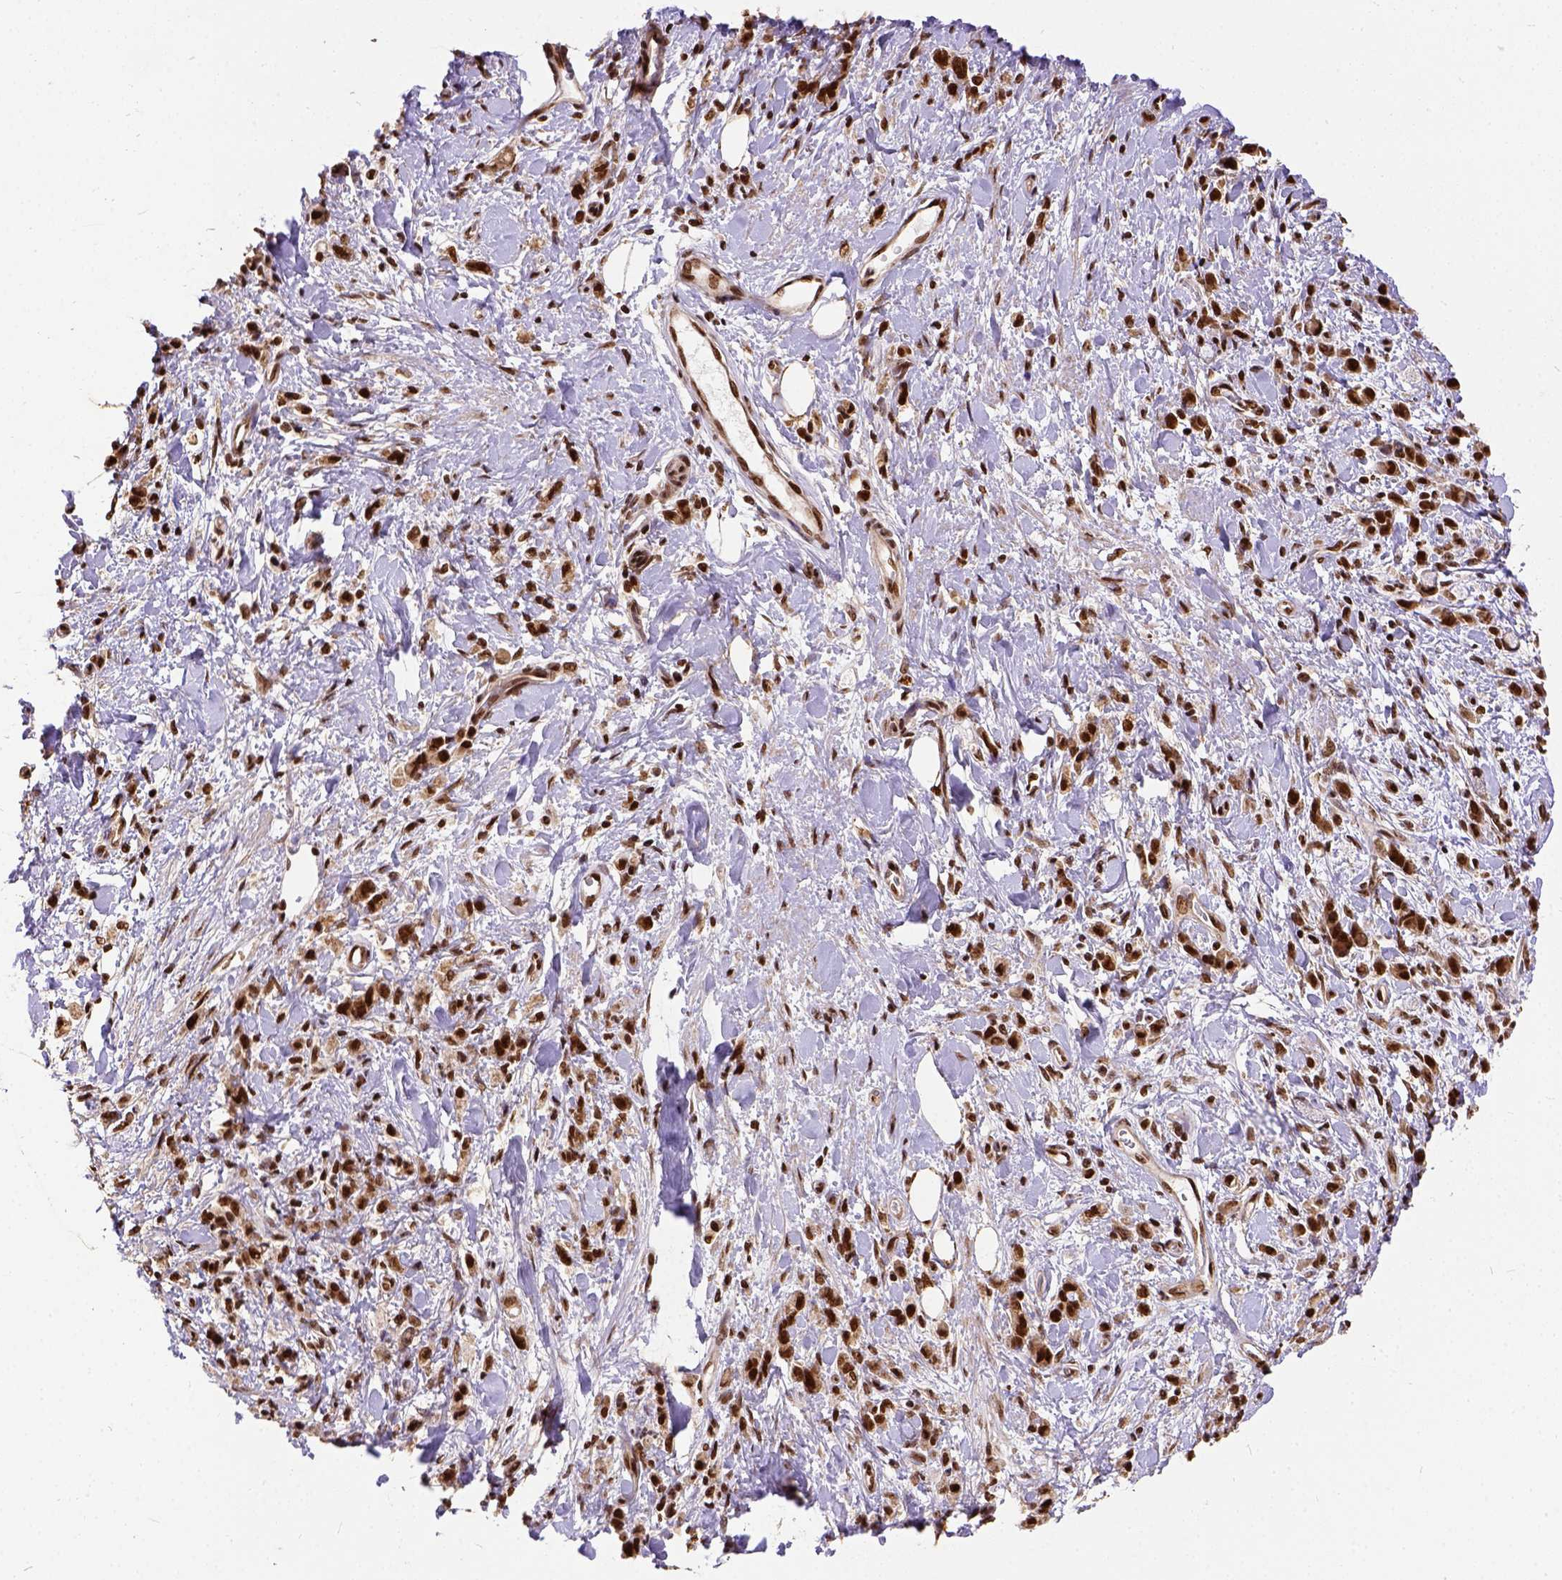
{"staining": {"intensity": "strong", "quantity": ">75%", "location": "nuclear"}, "tissue": "stomach cancer", "cell_type": "Tumor cells", "image_type": "cancer", "snomed": [{"axis": "morphology", "description": "Adenocarcinoma, NOS"}, {"axis": "topography", "description": "Stomach"}], "caption": "Protein expression analysis of human stomach adenocarcinoma reveals strong nuclear expression in approximately >75% of tumor cells.", "gene": "NACC1", "patient": {"sex": "male", "age": 77}}